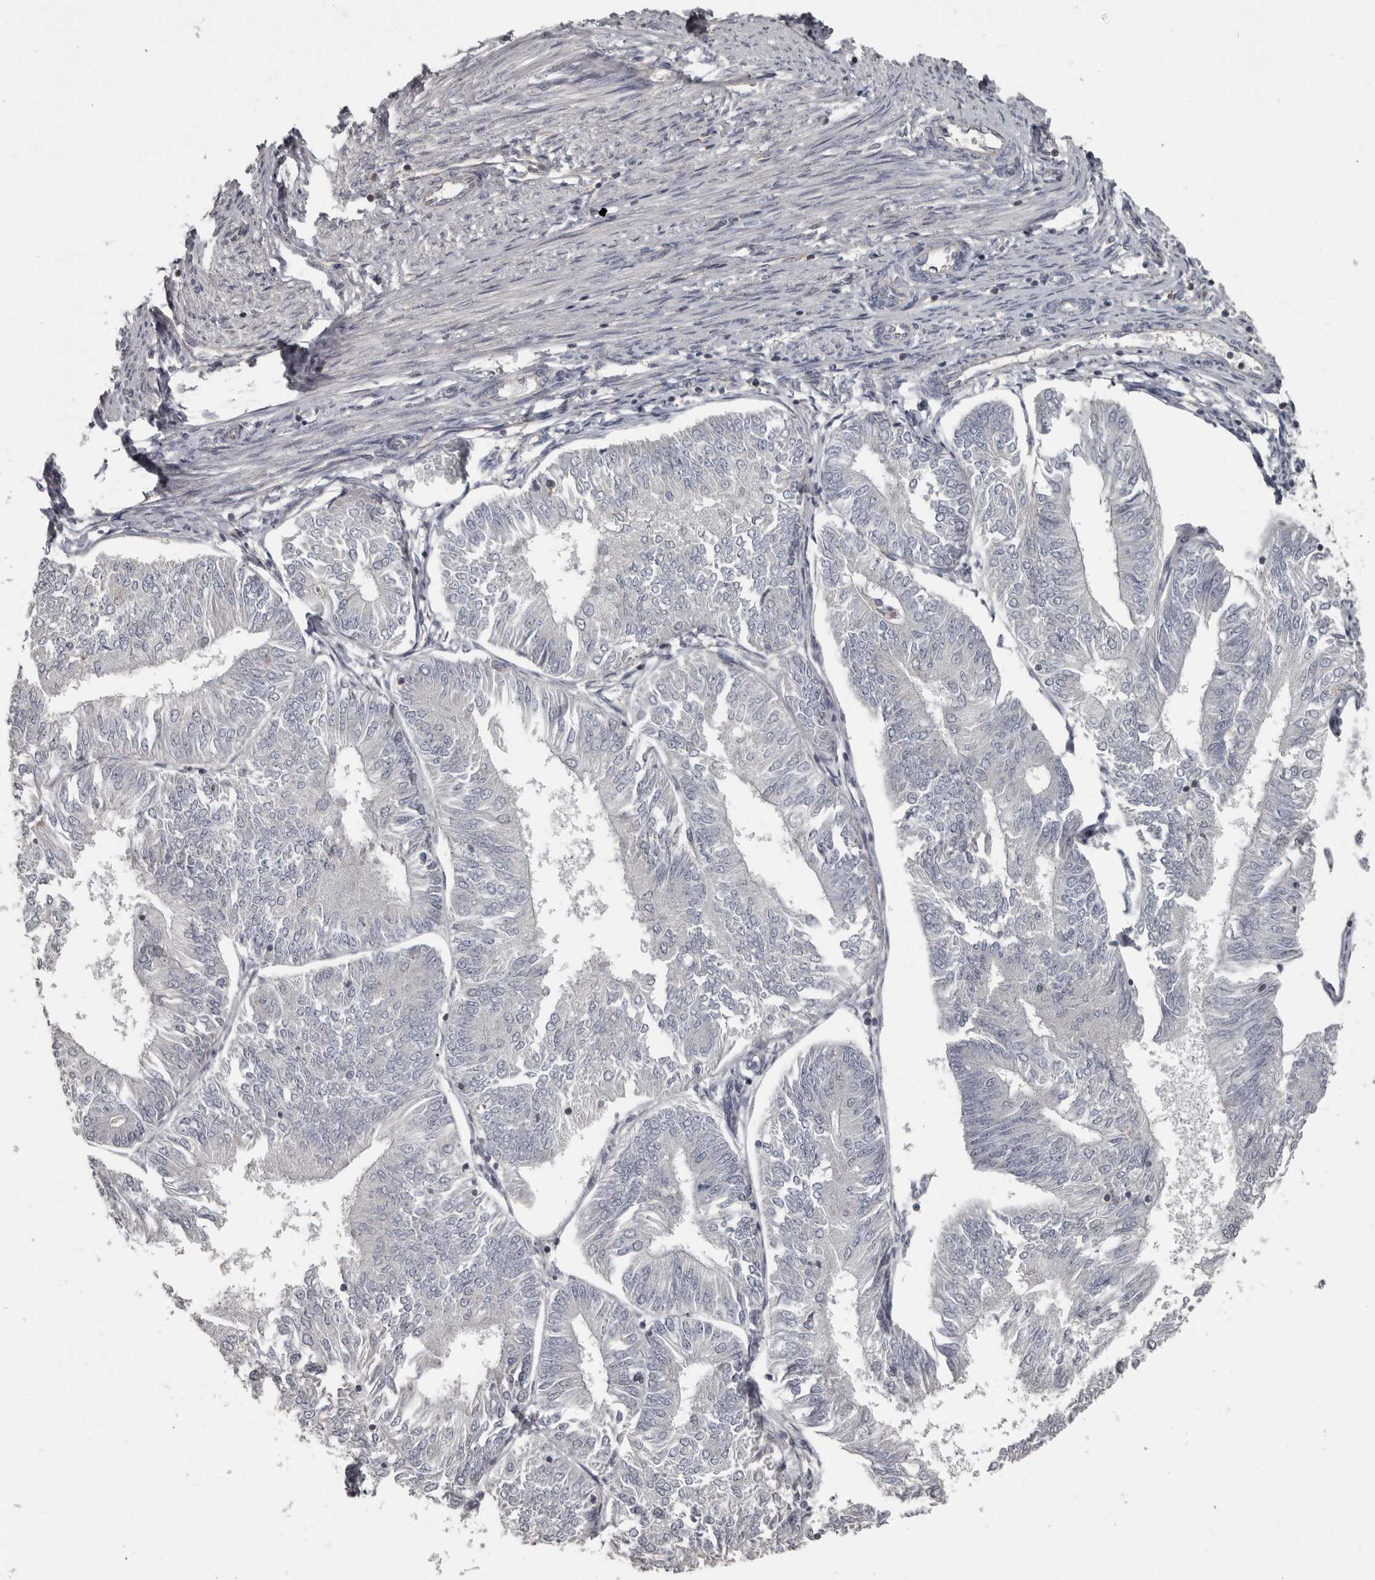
{"staining": {"intensity": "negative", "quantity": "none", "location": "none"}, "tissue": "endometrial cancer", "cell_type": "Tumor cells", "image_type": "cancer", "snomed": [{"axis": "morphology", "description": "Adenocarcinoma, NOS"}, {"axis": "topography", "description": "Endometrium"}], "caption": "Immunohistochemical staining of human endometrial cancer demonstrates no significant staining in tumor cells.", "gene": "CA6", "patient": {"sex": "female", "age": 58}}